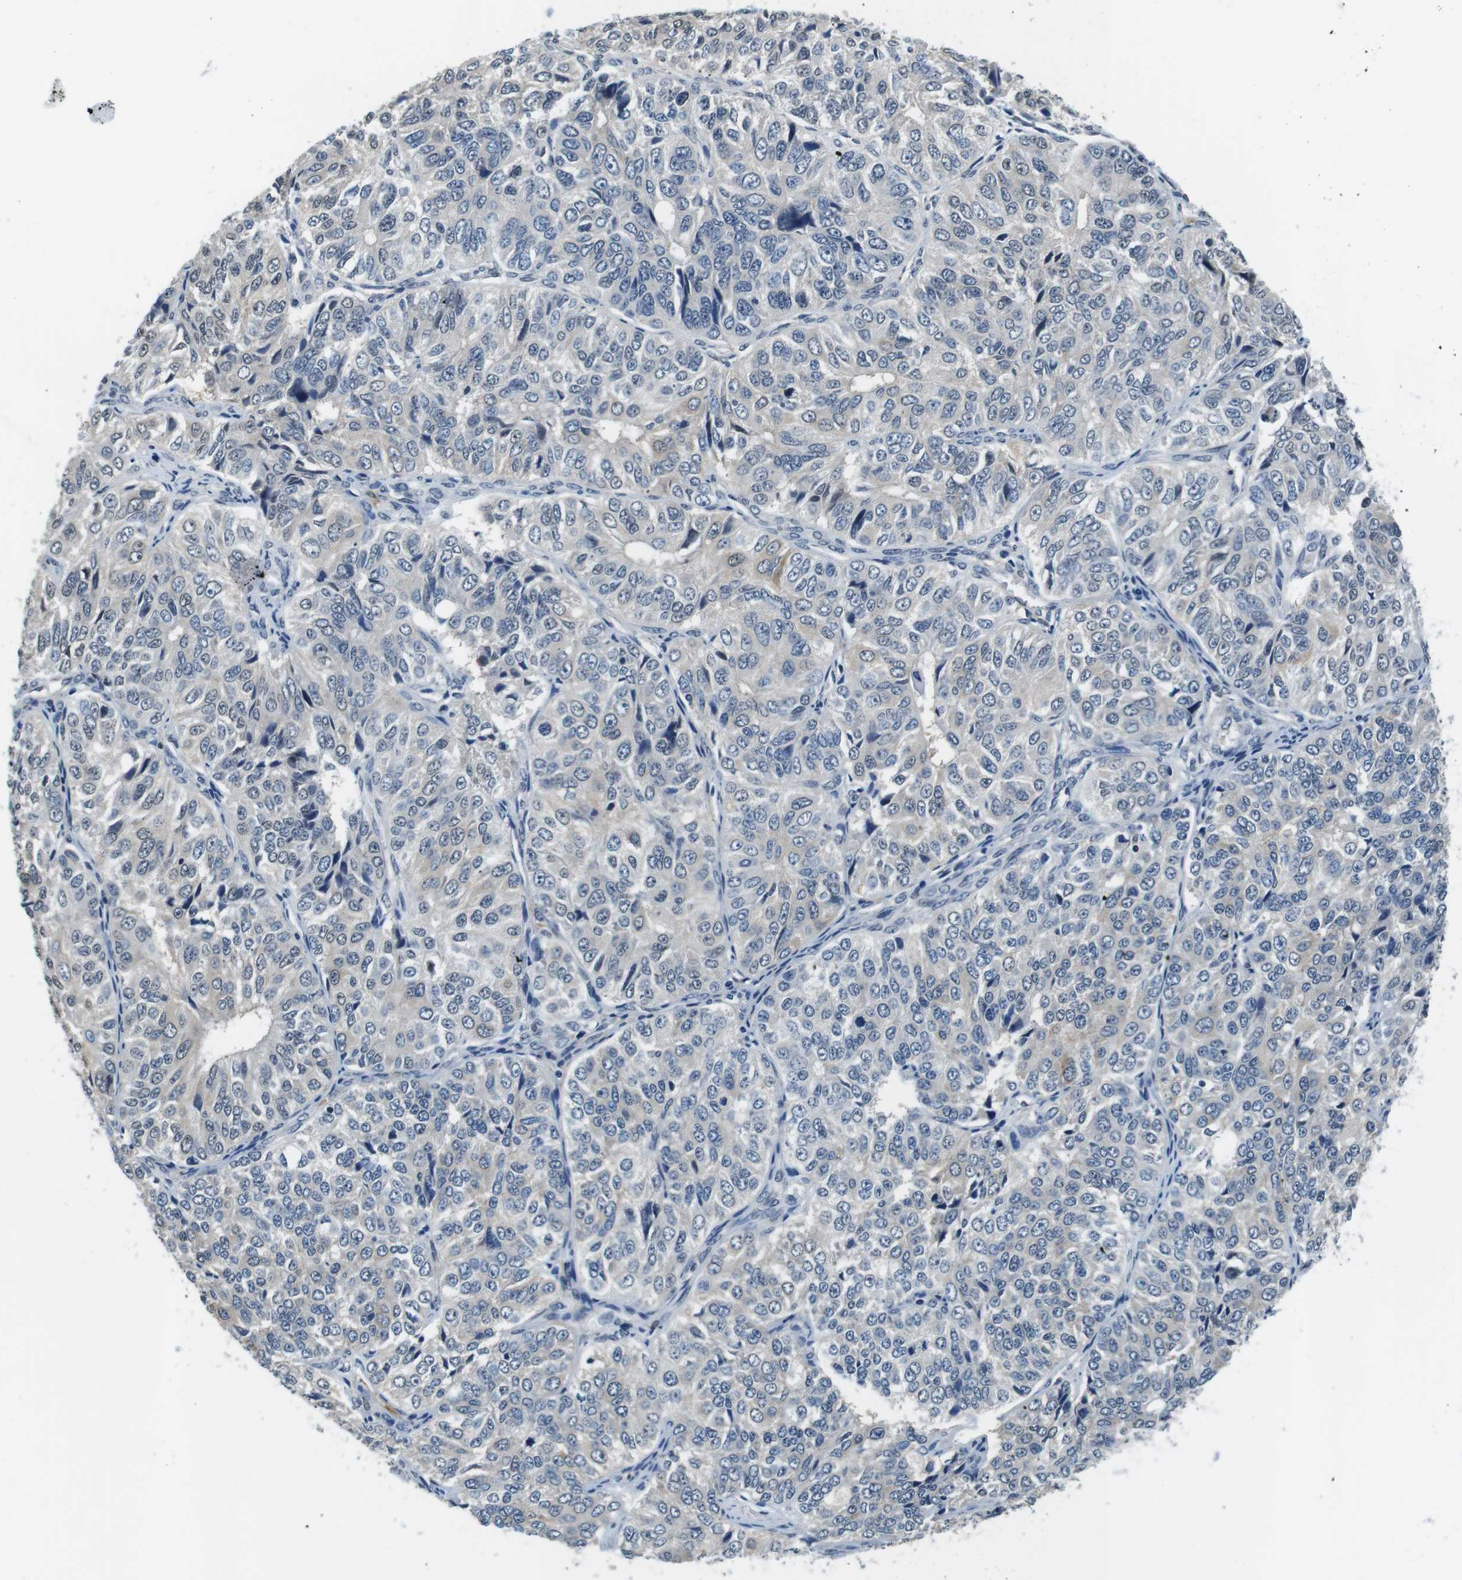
{"staining": {"intensity": "negative", "quantity": "none", "location": "none"}, "tissue": "ovarian cancer", "cell_type": "Tumor cells", "image_type": "cancer", "snomed": [{"axis": "morphology", "description": "Carcinoma, endometroid"}, {"axis": "topography", "description": "Ovary"}], "caption": "The immunohistochemistry (IHC) photomicrograph has no significant positivity in tumor cells of ovarian endometroid carcinoma tissue. (Immunohistochemistry, brightfield microscopy, high magnification).", "gene": "CD163L1", "patient": {"sex": "female", "age": 51}}